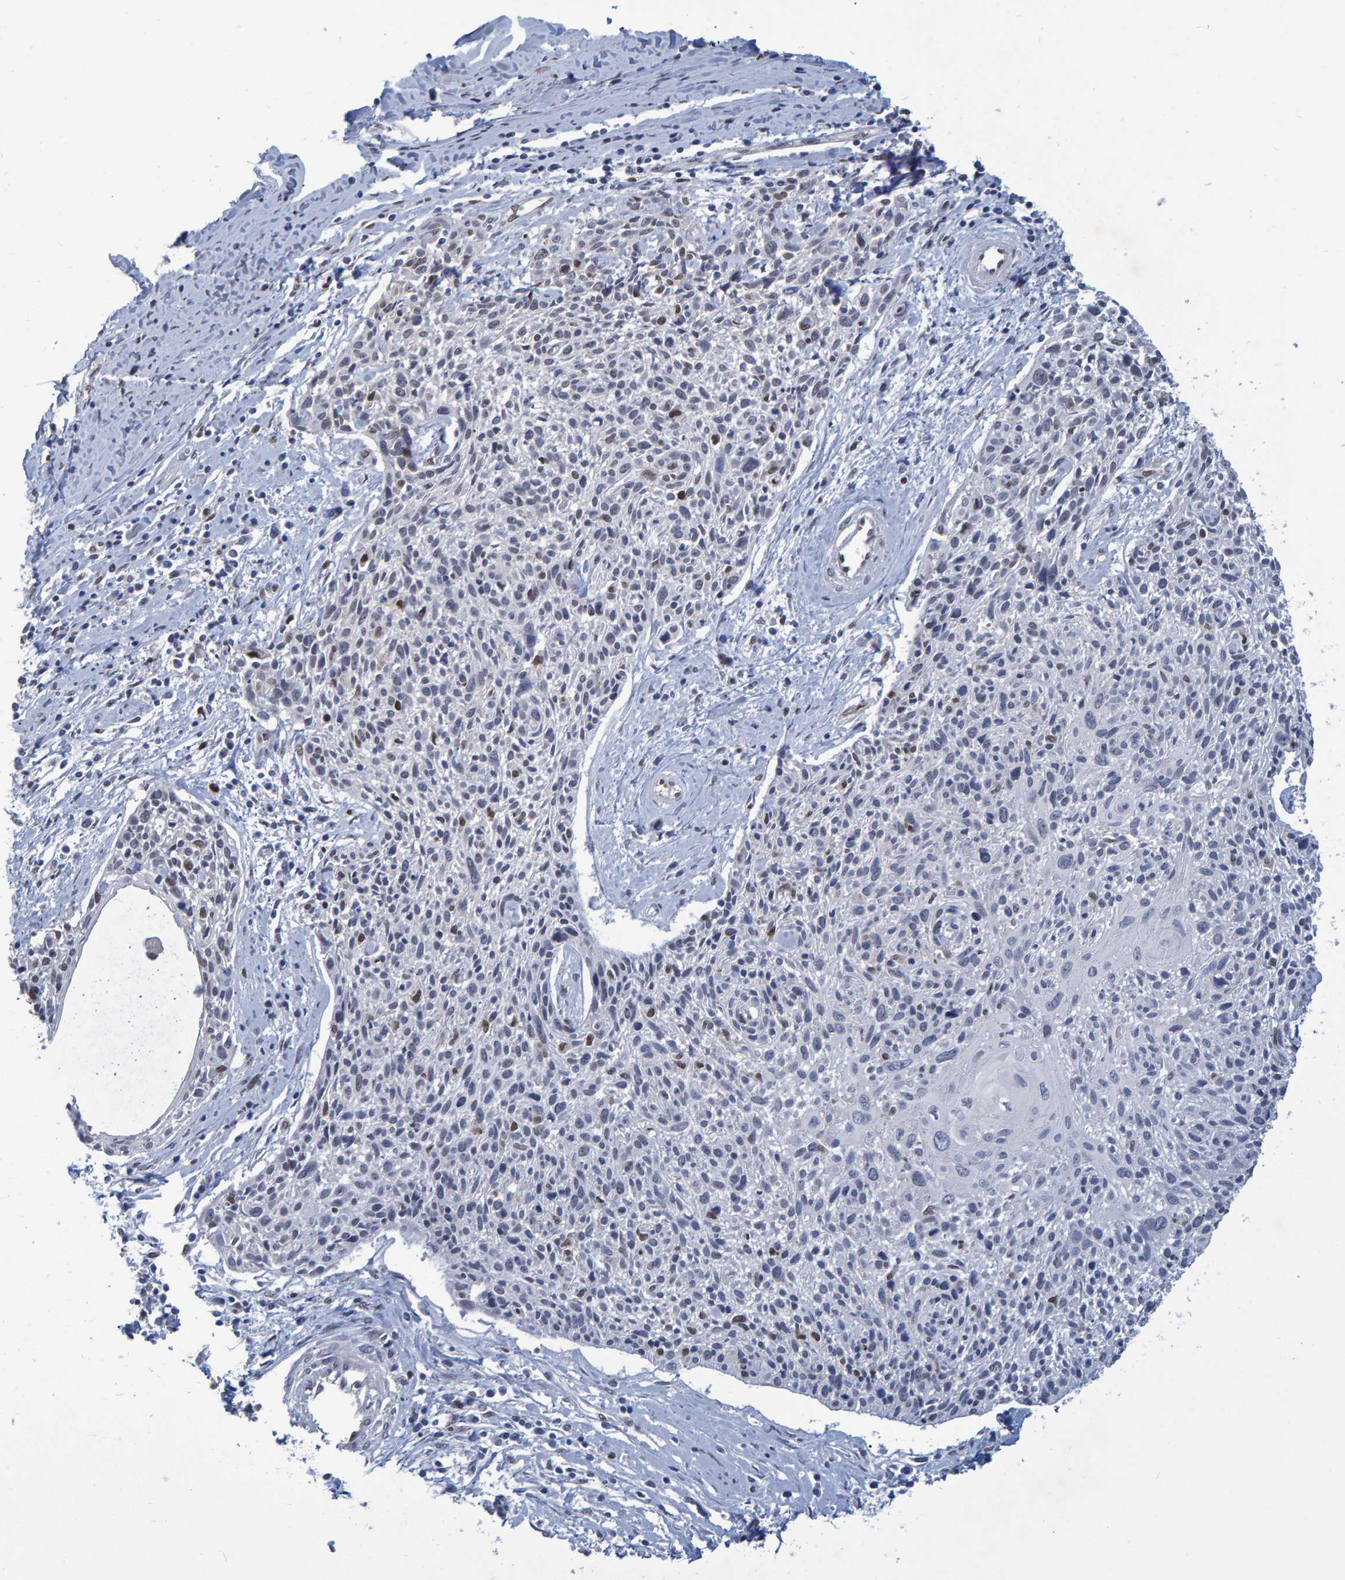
{"staining": {"intensity": "moderate", "quantity": "<25%", "location": "nuclear"}, "tissue": "cervical cancer", "cell_type": "Tumor cells", "image_type": "cancer", "snomed": [{"axis": "morphology", "description": "Squamous cell carcinoma, NOS"}, {"axis": "topography", "description": "Cervix"}], "caption": "Protein staining reveals moderate nuclear positivity in approximately <25% of tumor cells in cervical squamous cell carcinoma.", "gene": "QKI", "patient": {"sex": "female", "age": 51}}